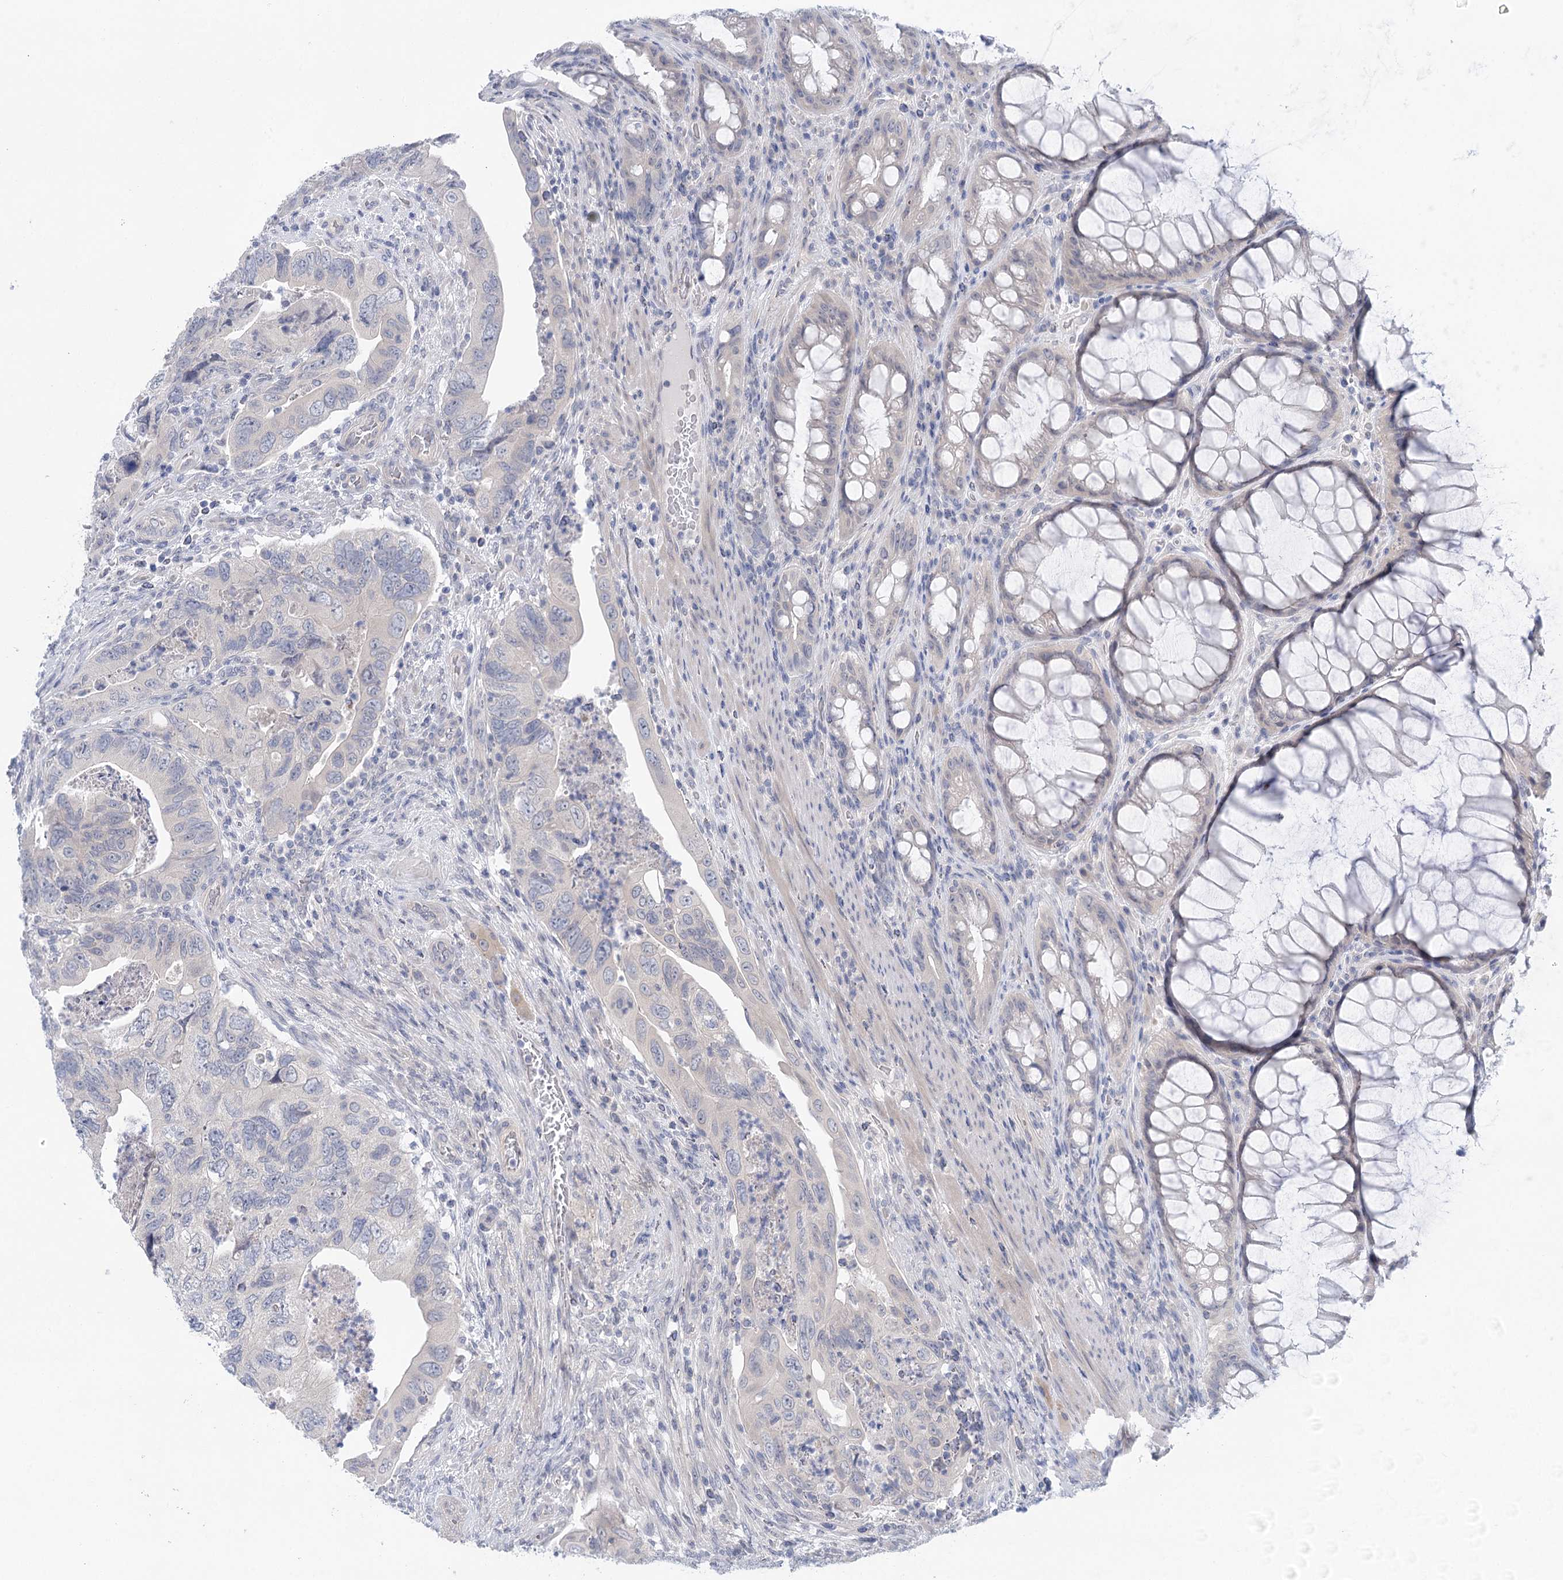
{"staining": {"intensity": "negative", "quantity": "none", "location": "none"}, "tissue": "colorectal cancer", "cell_type": "Tumor cells", "image_type": "cancer", "snomed": [{"axis": "morphology", "description": "Adenocarcinoma, NOS"}, {"axis": "topography", "description": "Rectum"}], "caption": "Tumor cells show no significant protein staining in colorectal adenocarcinoma.", "gene": "LALBA", "patient": {"sex": "male", "age": 63}}